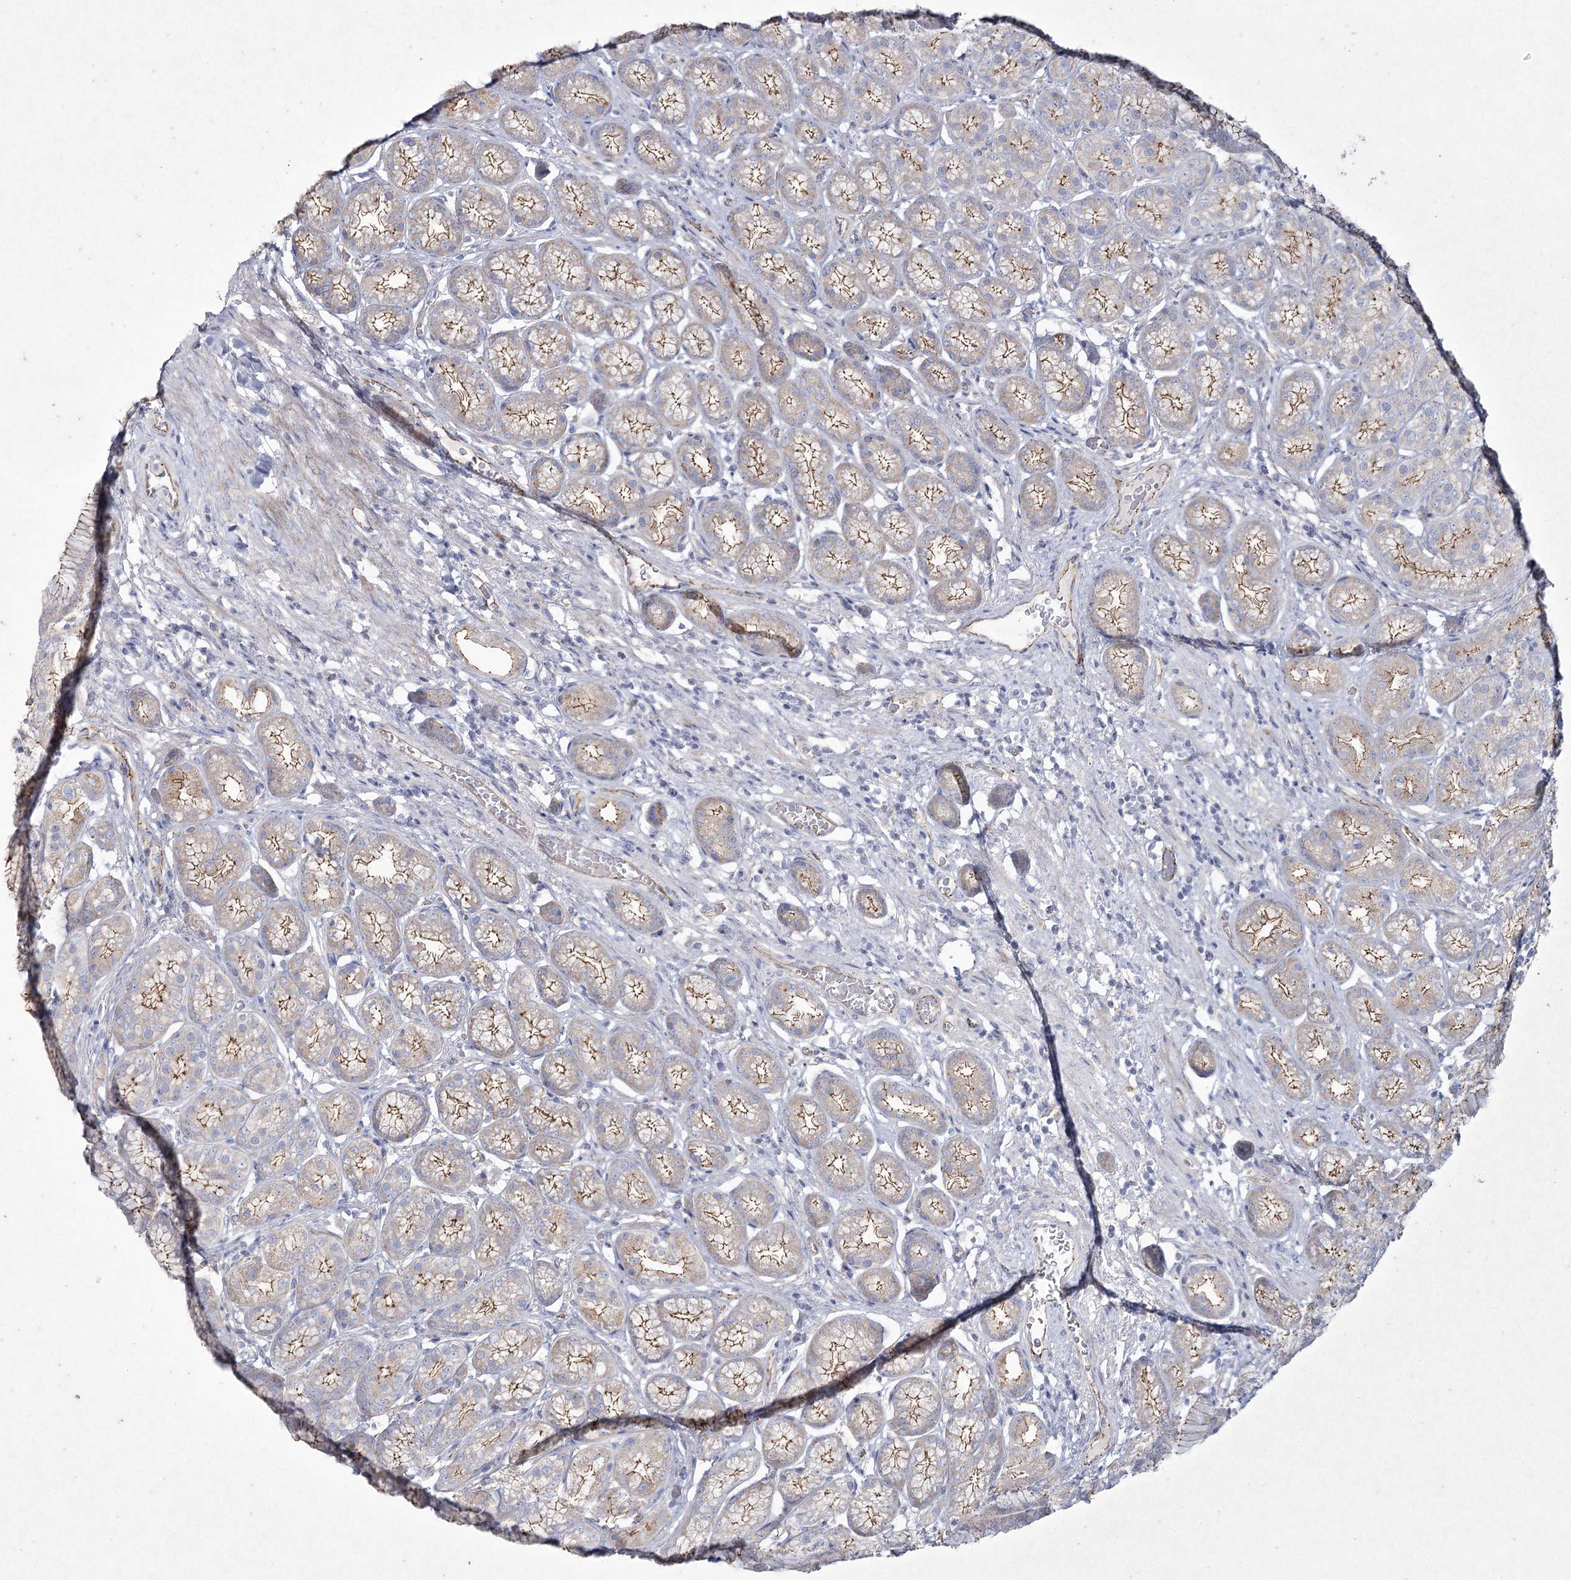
{"staining": {"intensity": "moderate", "quantity": "25%-75%", "location": "cytoplasmic/membranous"}, "tissue": "stomach", "cell_type": "Glandular cells", "image_type": "normal", "snomed": [{"axis": "morphology", "description": "Normal tissue, NOS"}, {"axis": "morphology", "description": "Adenocarcinoma, NOS"}, {"axis": "morphology", "description": "Adenocarcinoma, High grade"}, {"axis": "topography", "description": "Stomach, upper"}, {"axis": "topography", "description": "Stomach"}], "caption": "Moderate cytoplasmic/membranous protein staining is appreciated in approximately 25%-75% of glandular cells in stomach.", "gene": "LDLRAD3", "patient": {"sex": "female", "age": 65}}